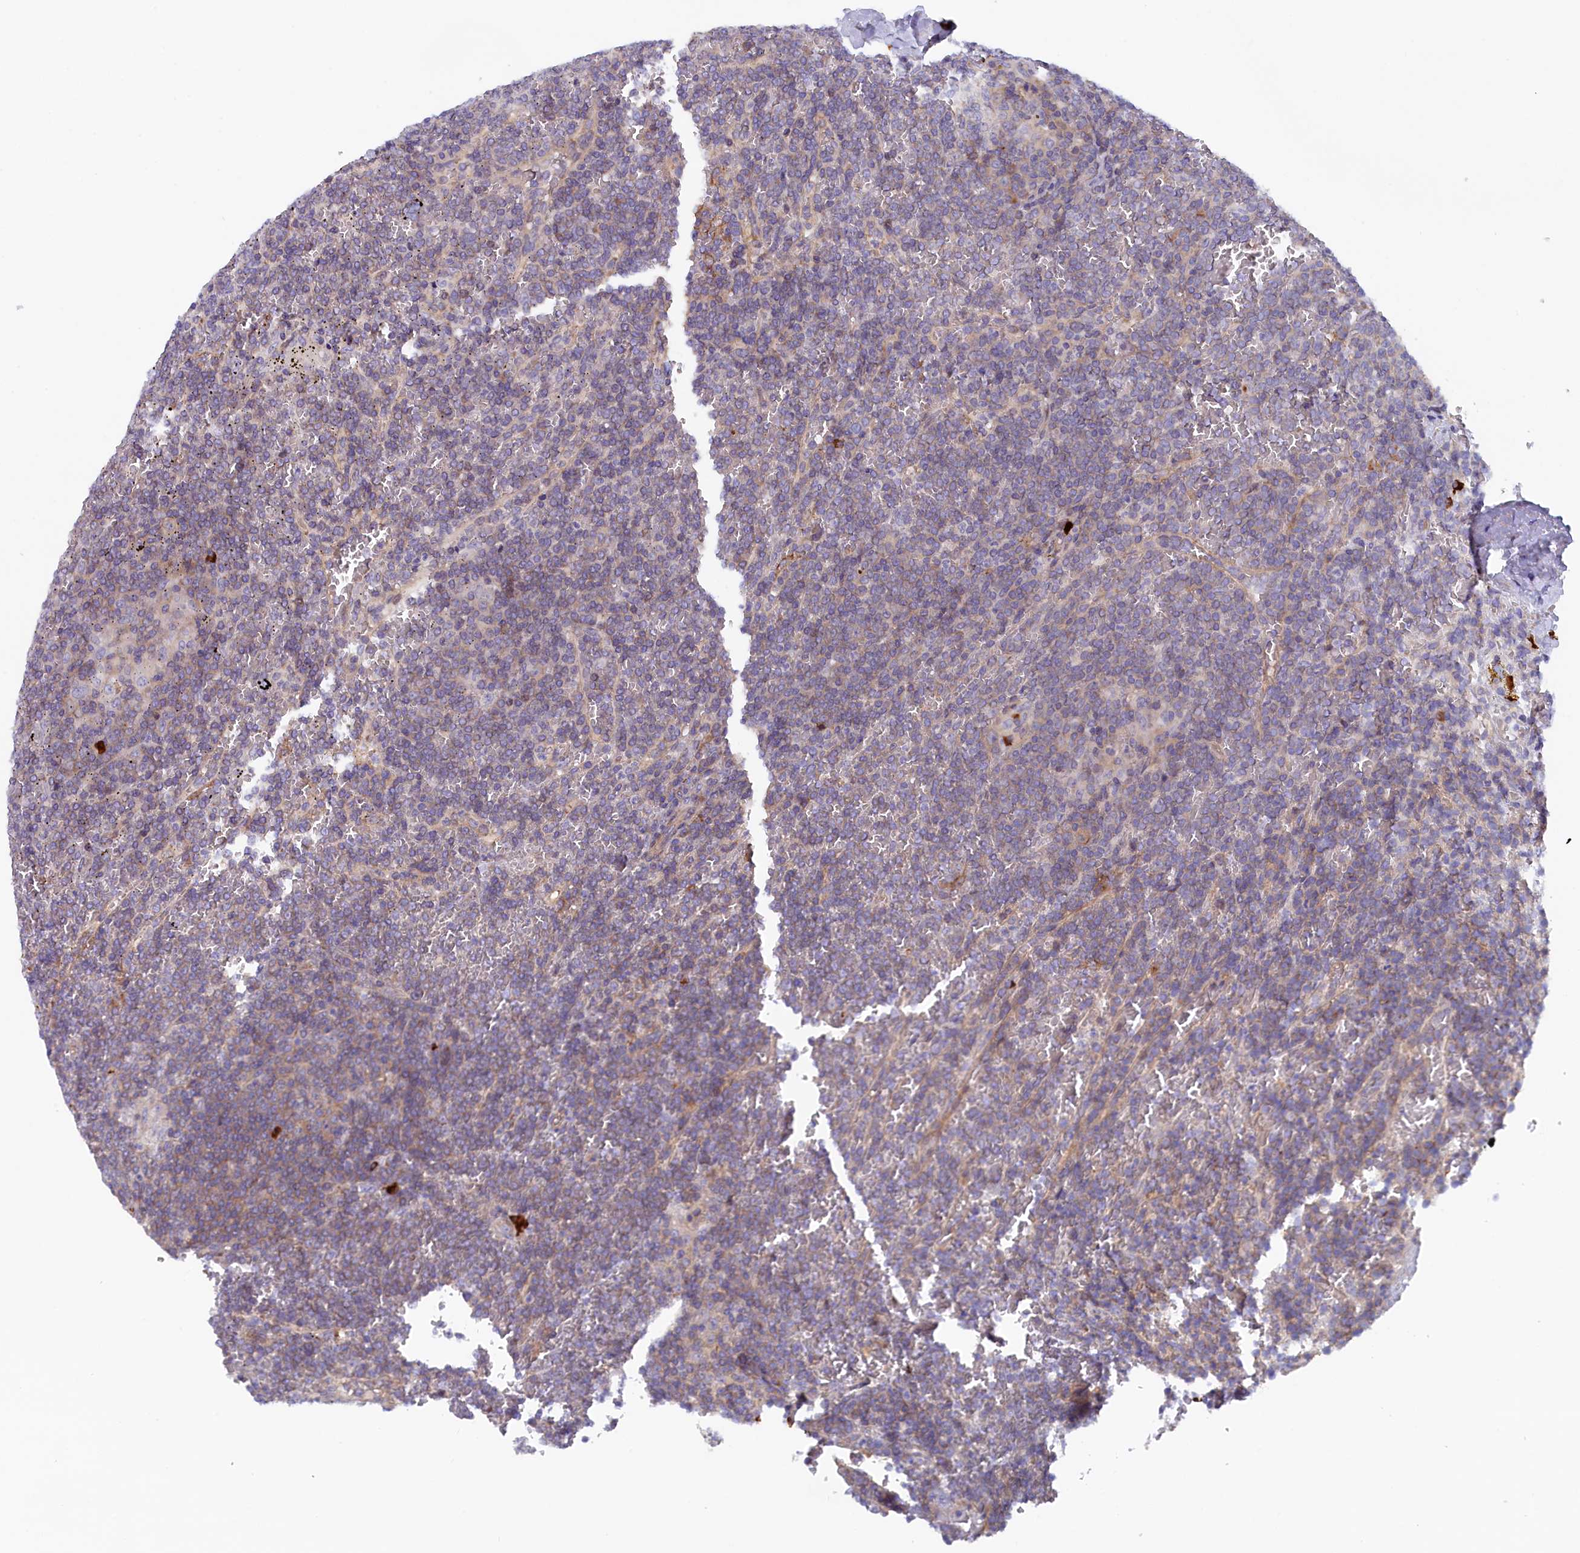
{"staining": {"intensity": "weak", "quantity": "<25%", "location": "cytoplasmic/membranous"}, "tissue": "lymphoma", "cell_type": "Tumor cells", "image_type": "cancer", "snomed": [{"axis": "morphology", "description": "Malignant lymphoma, non-Hodgkin's type, Low grade"}, {"axis": "topography", "description": "Spleen"}], "caption": "Human lymphoma stained for a protein using IHC demonstrates no staining in tumor cells.", "gene": "JPT2", "patient": {"sex": "female", "age": 19}}